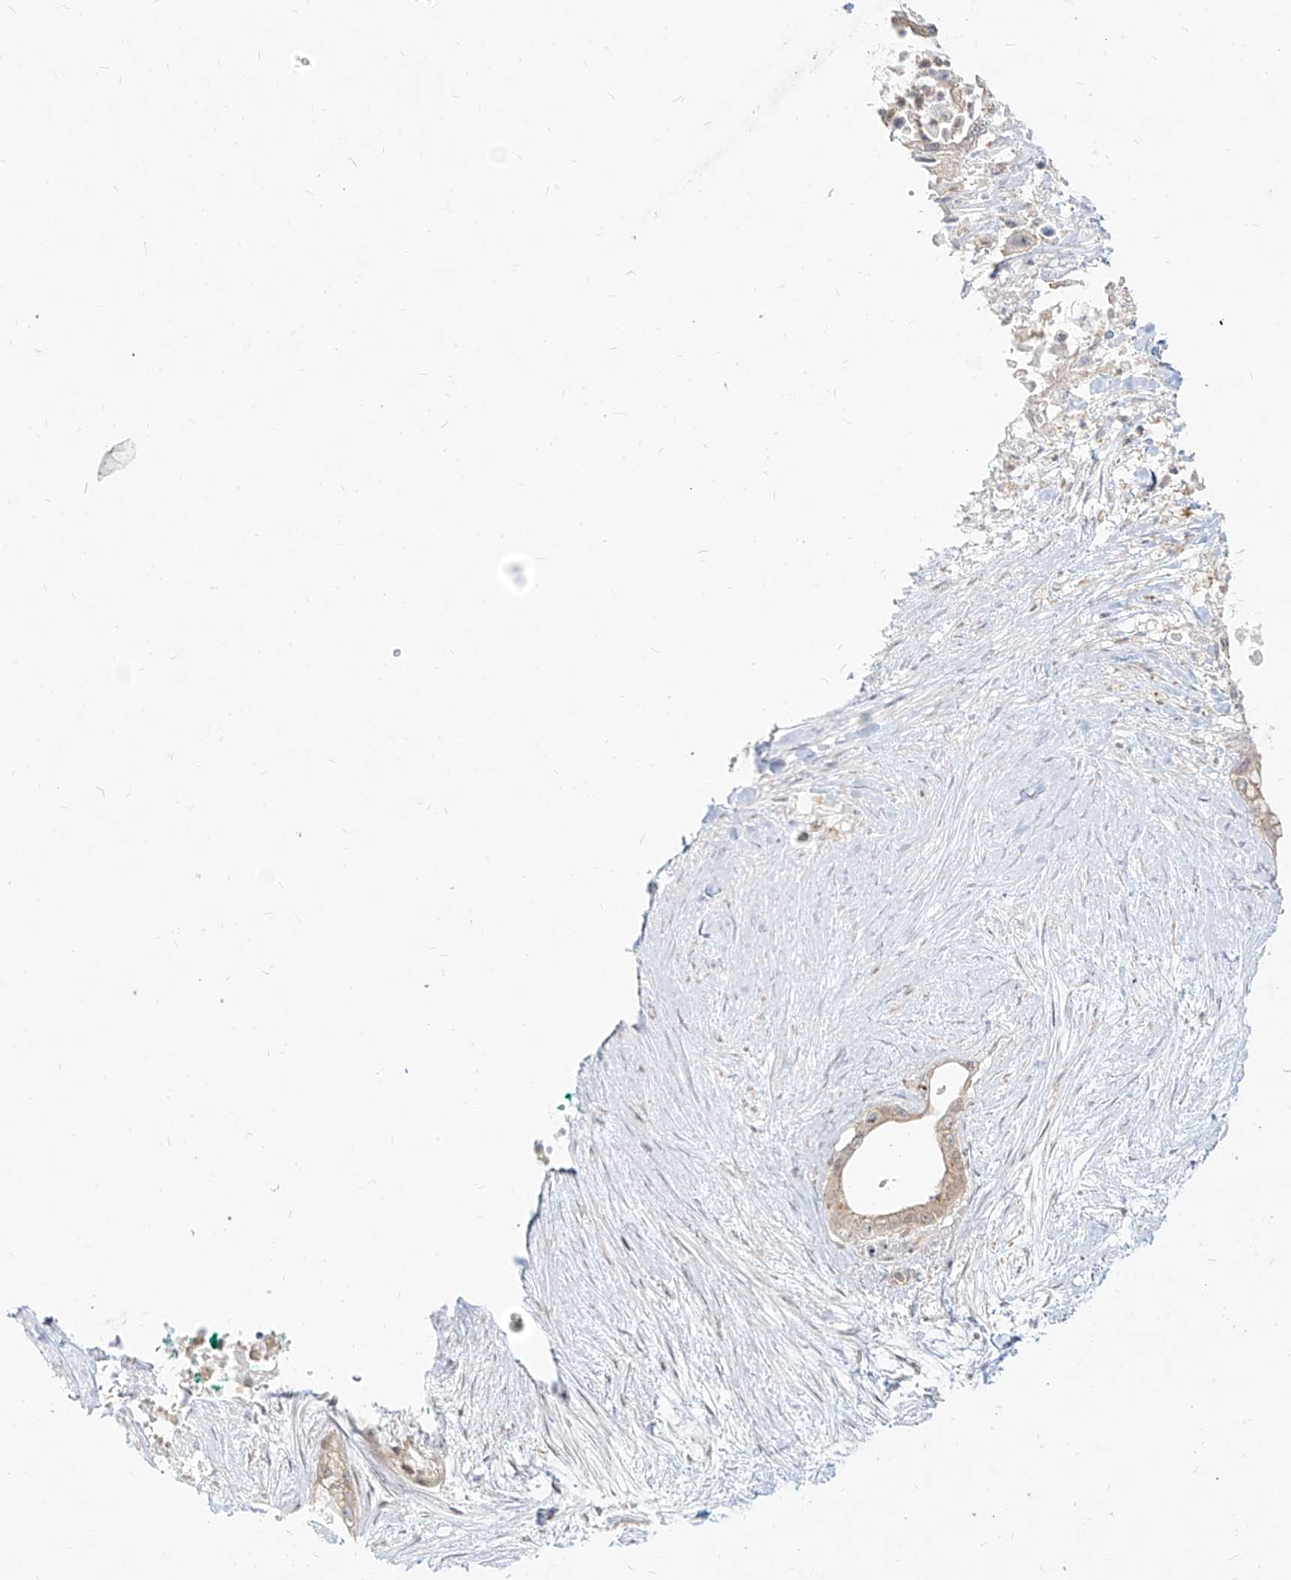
{"staining": {"intensity": "weak", "quantity": "25%-75%", "location": "cytoplasmic/membranous"}, "tissue": "pancreatic cancer", "cell_type": "Tumor cells", "image_type": "cancer", "snomed": [{"axis": "morphology", "description": "Adenocarcinoma, NOS"}, {"axis": "topography", "description": "Pancreas"}], "caption": "The micrograph displays immunohistochemical staining of pancreatic adenocarcinoma. There is weak cytoplasmic/membranous positivity is appreciated in approximately 25%-75% of tumor cells. The protein is stained brown, and the nuclei are stained in blue (DAB IHC with brightfield microscopy, high magnification).", "gene": "SLC2A12", "patient": {"sex": "male", "age": 53}}